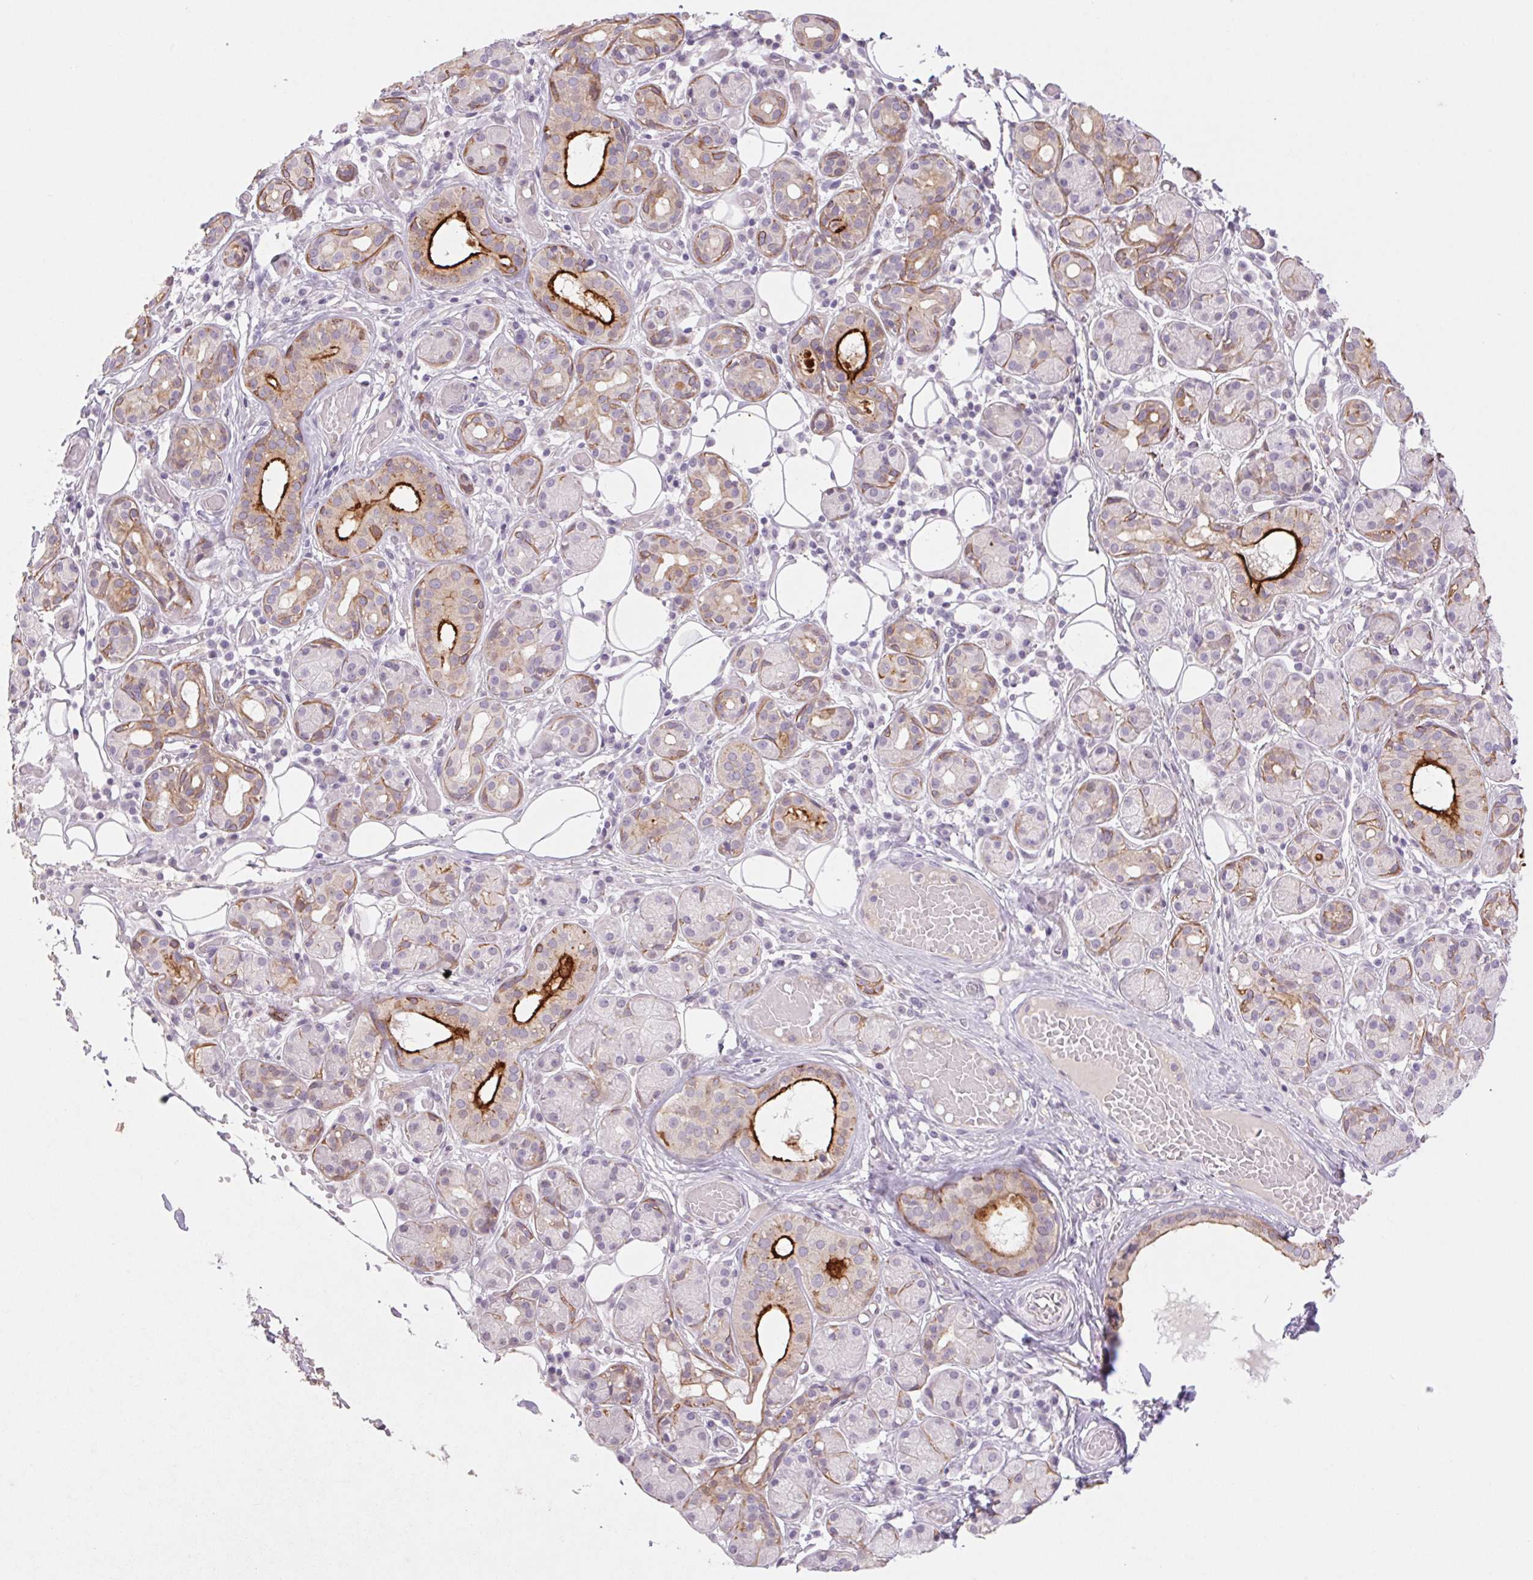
{"staining": {"intensity": "strong", "quantity": "<25%", "location": "cytoplasmic/membranous"}, "tissue": "salivary gland", "cell_type": "Glandular cells", "image_type": "normal", "snomed": [{"axis": "morphology", "description": "Normal tissue, NOS"}, {"axis": "topography", "description": "Salivary gland"}, {"axis": "topography", "description": "Peripheral nerve tissue"}], "caption": "An image of salivary gland stained for a protein shows strong cytoplasmic/membranous brown staining in glandular cells.", "gene": "KRT1", "patient": {"sex": "male", "age": 71}}